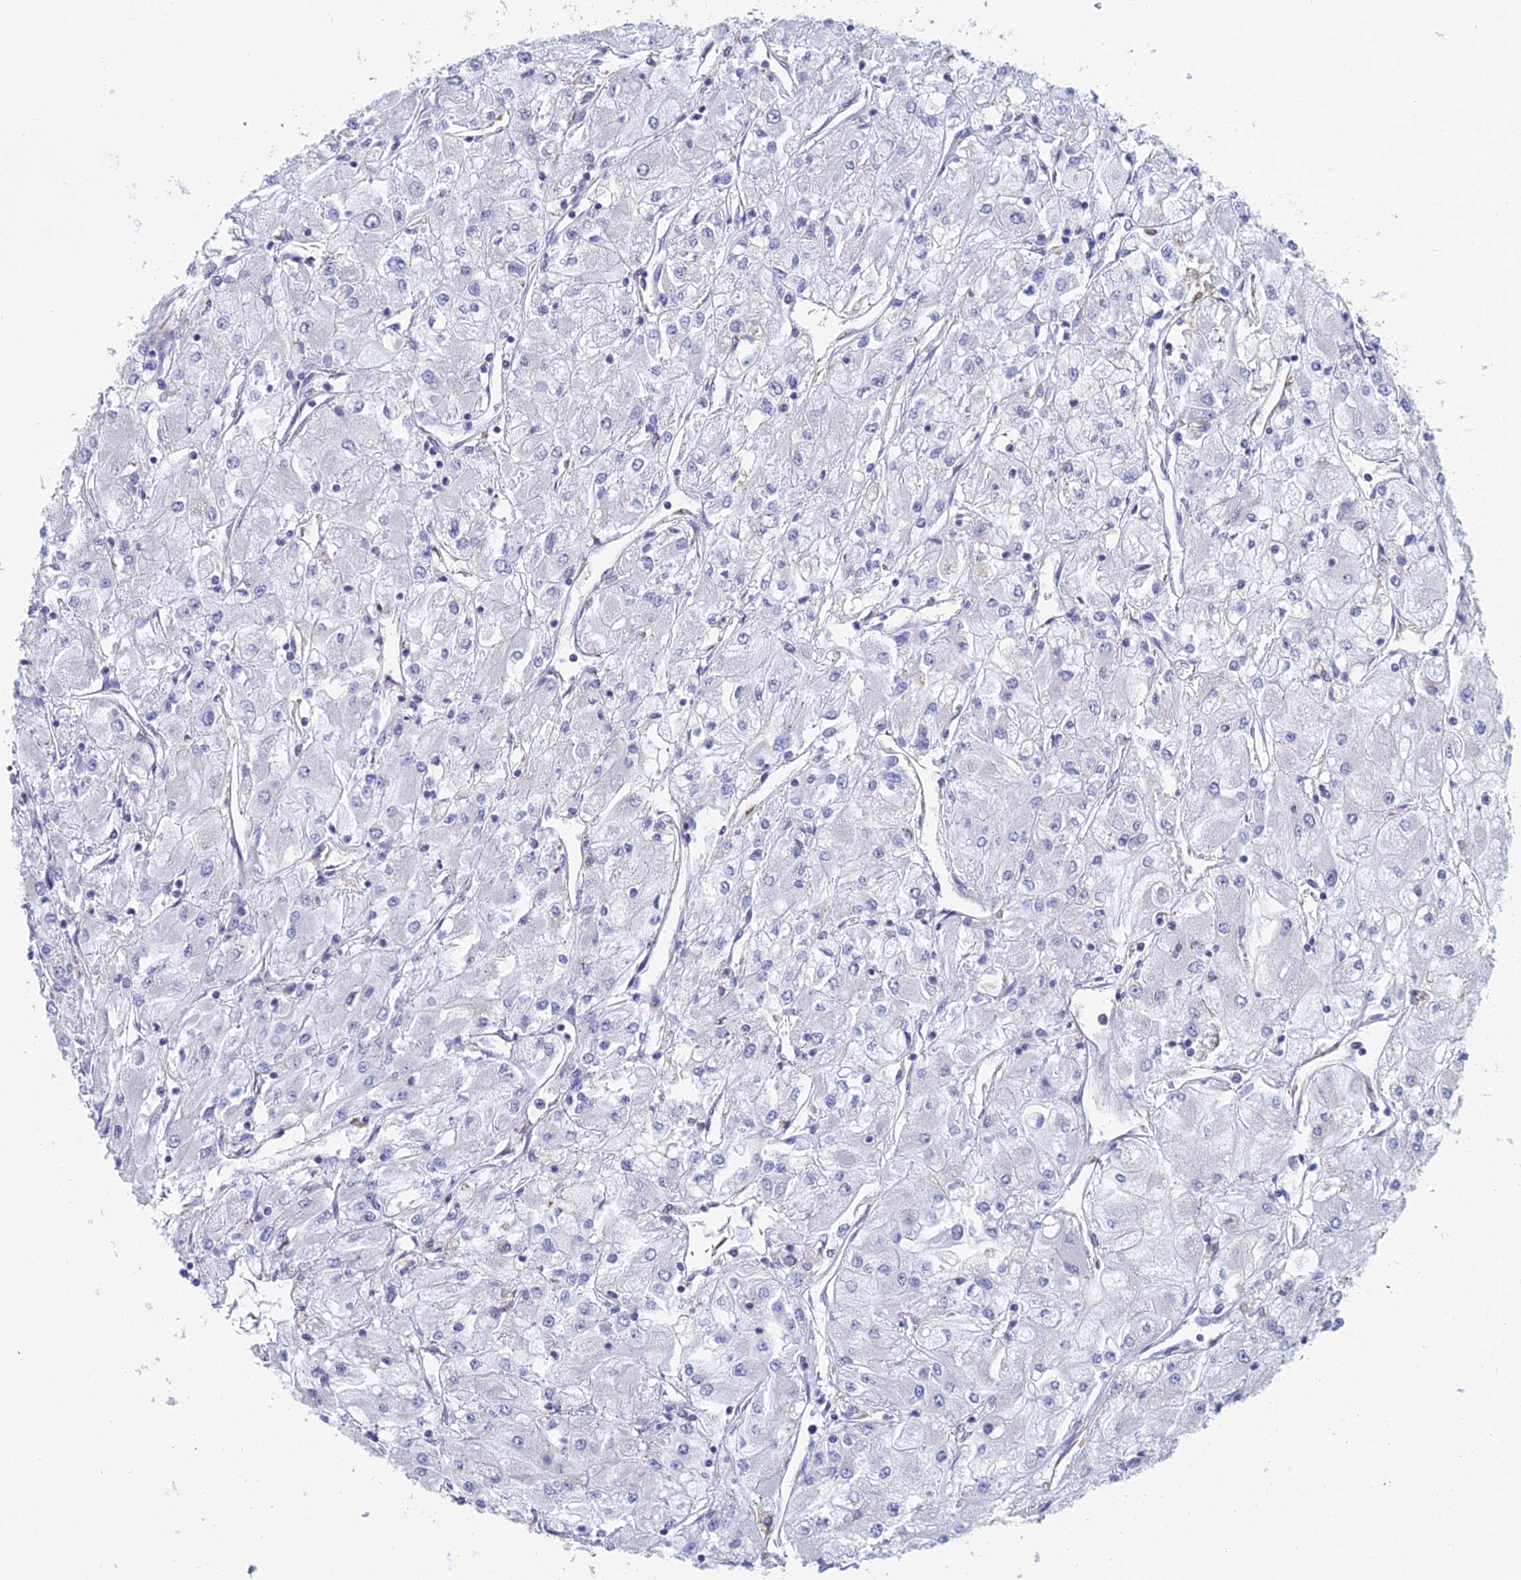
{"staining": {"intensity": "negative", "quantity": "none", "location": "none"}, "tissue": "renal cancer", "cell_type": "Tumor cells", "image_type": "cancer", "snomed": [{"axis": "morphology", "description": "Adenocarcinoma, NOS"}, {"axis": "topography", "description": "Kidney"}], "caption": "Adenocarcinoma (renal) stained for a protein using IHC exhibits no expression tumor cells.", "gene": "ACSM1", "patient": {"sex": "male", "age": 80}}